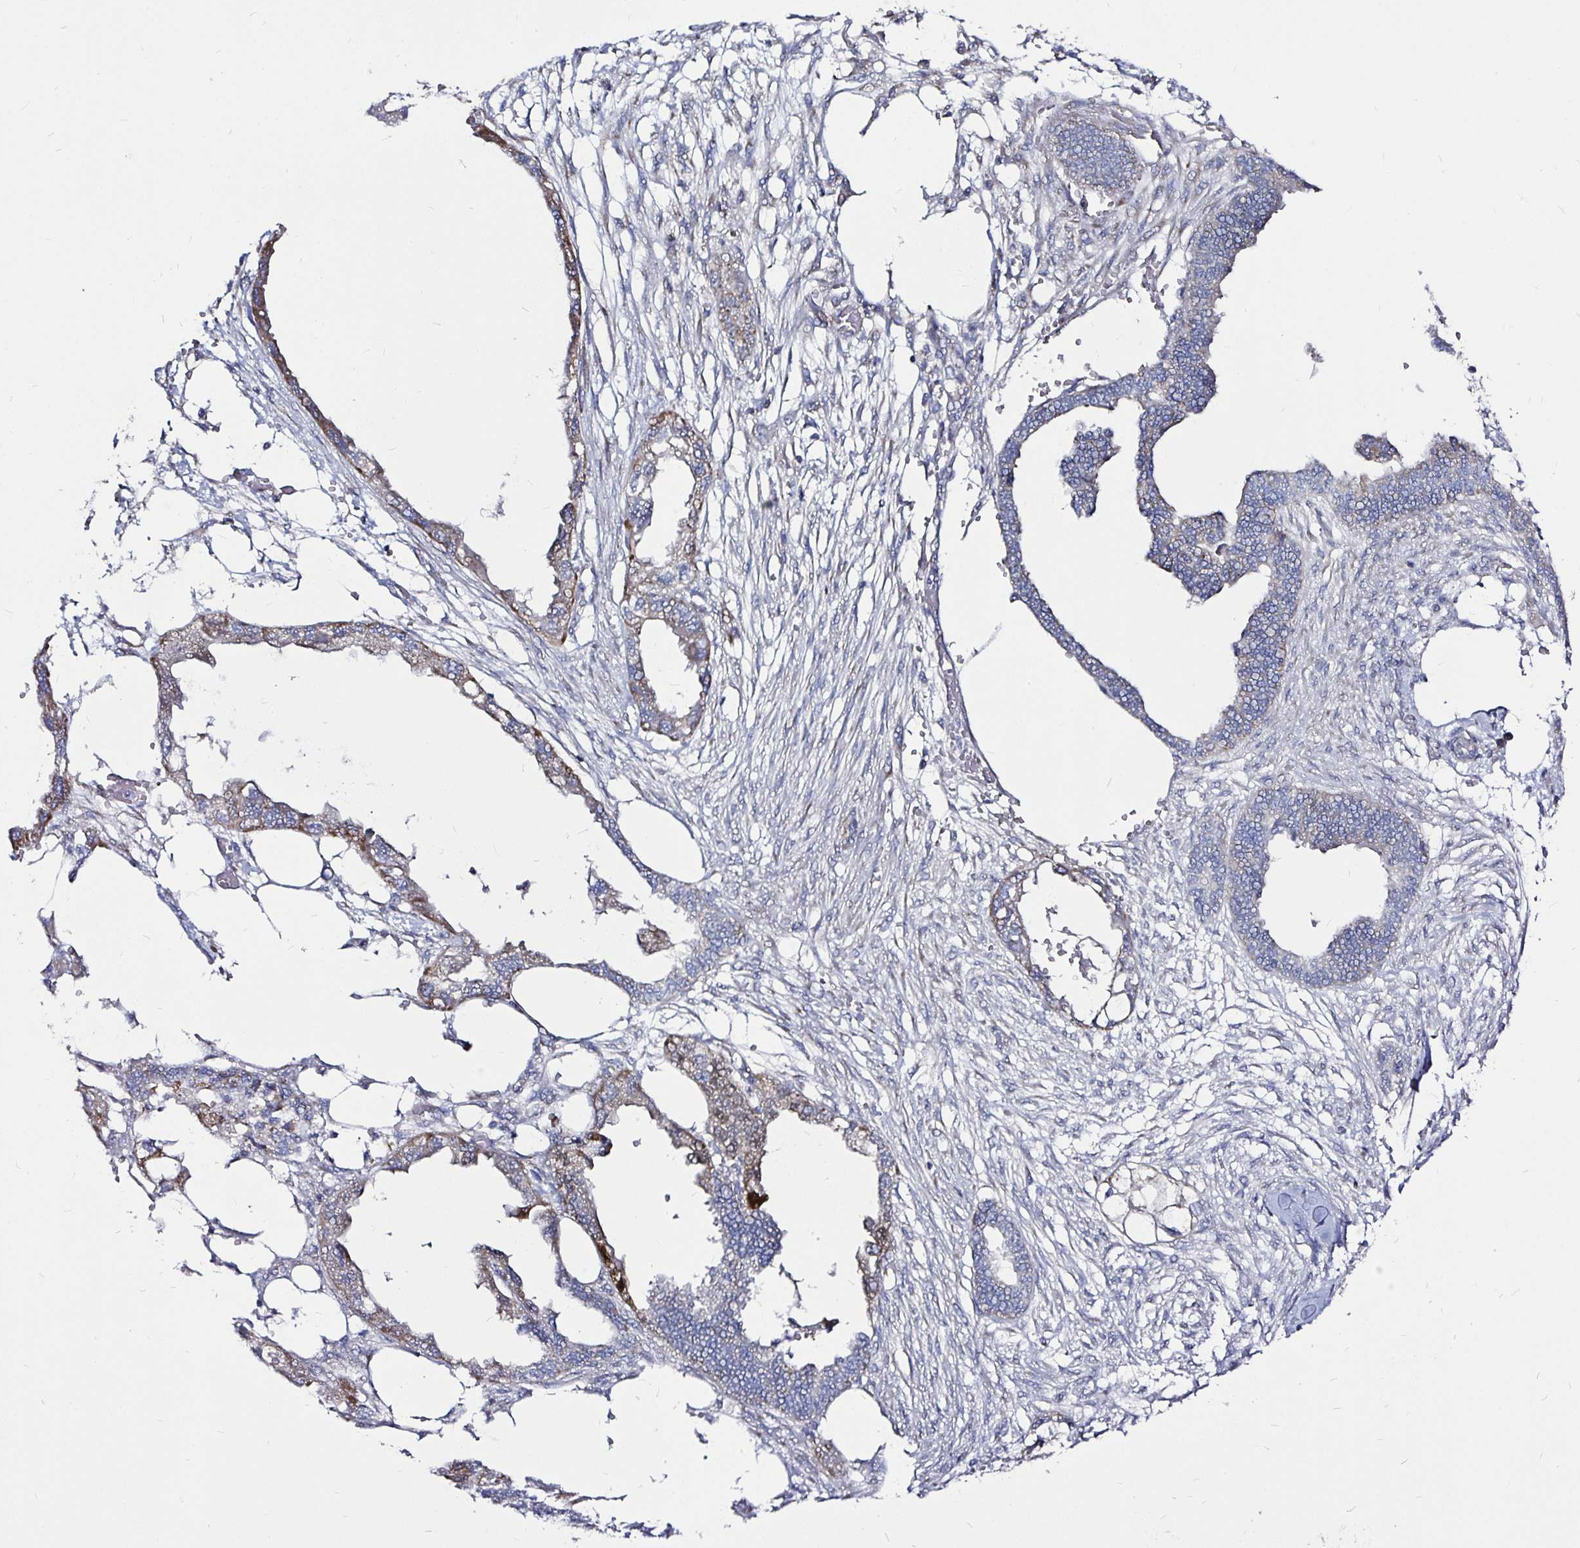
{"staining": {"intensity": "weak", "quantity": "25%-75%", "location": "cytoplasmic/membranous"}, "tissue": "endometrial cancer", "cell_type": "Tumor cells", "image_type": "cancer", "snomed": [{"axis": "morphology", "description": "Adenocarcinoma, NOS"}, {"axis": "morphology", "description": "Adenocarcinoma, metastatic, NOS"}, {"axis": "topography", "description": "Adipose tissue"}, {"axis": "topography", "description": "Endometrium"}], "caption": "An image of human endometrial adenocarcinoma stained for a protein exhibits weak cytoplasmic/membranous brown staining in tumor cells. The protein of interest is shown in brown color, while the nuclei are stained blue.", "gene": "PGAM2", "patient": {"sex": "female", "age": 67}}